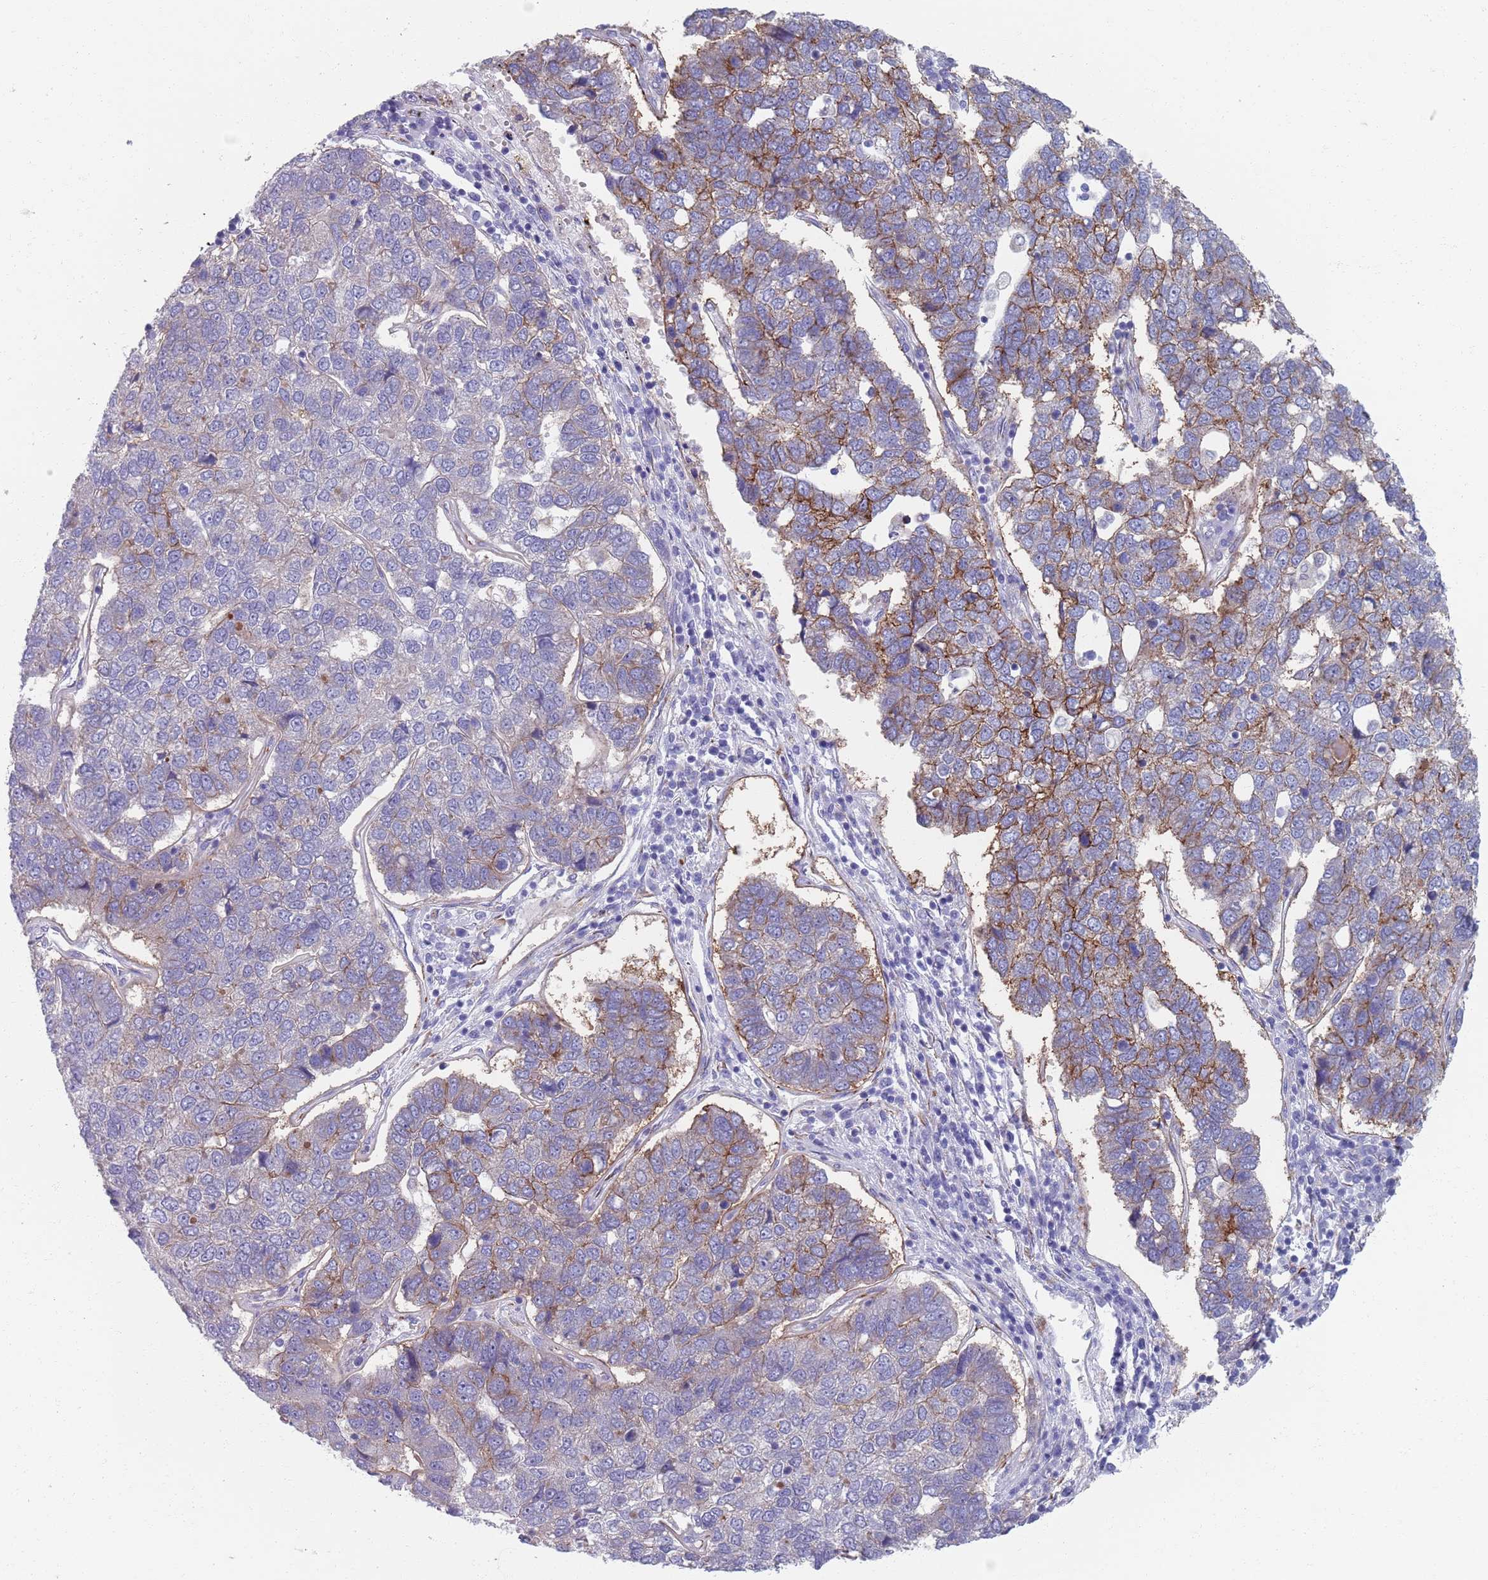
{"staining": {"intensity": "moderate", "quantity": "<25%", "location": "cytoplasmic/membranous"}, "tissue": "pancreatic cancer", "cell_type": "Tumor cells", "image_type": "cancer", "snomed": [{"axis": "morphology", "description": "Adenocarcinoma, NOS"}, {"axis": "topography", "description": "Pancreas"}], "caption": "Immunohistochemistry photomicrograph of neoplastic tissue: human pancreatic adenocarcinoma stained using immunohistochemistry (IHC) reveals low levels of moderate protein expression localized specifically in the cytoplasmic/membranous of tumor cells, appearing as a cytoplasmic/membranous brown color.", "gene": "PLOD1", "patient": {"sex": "female", "age": 61}}